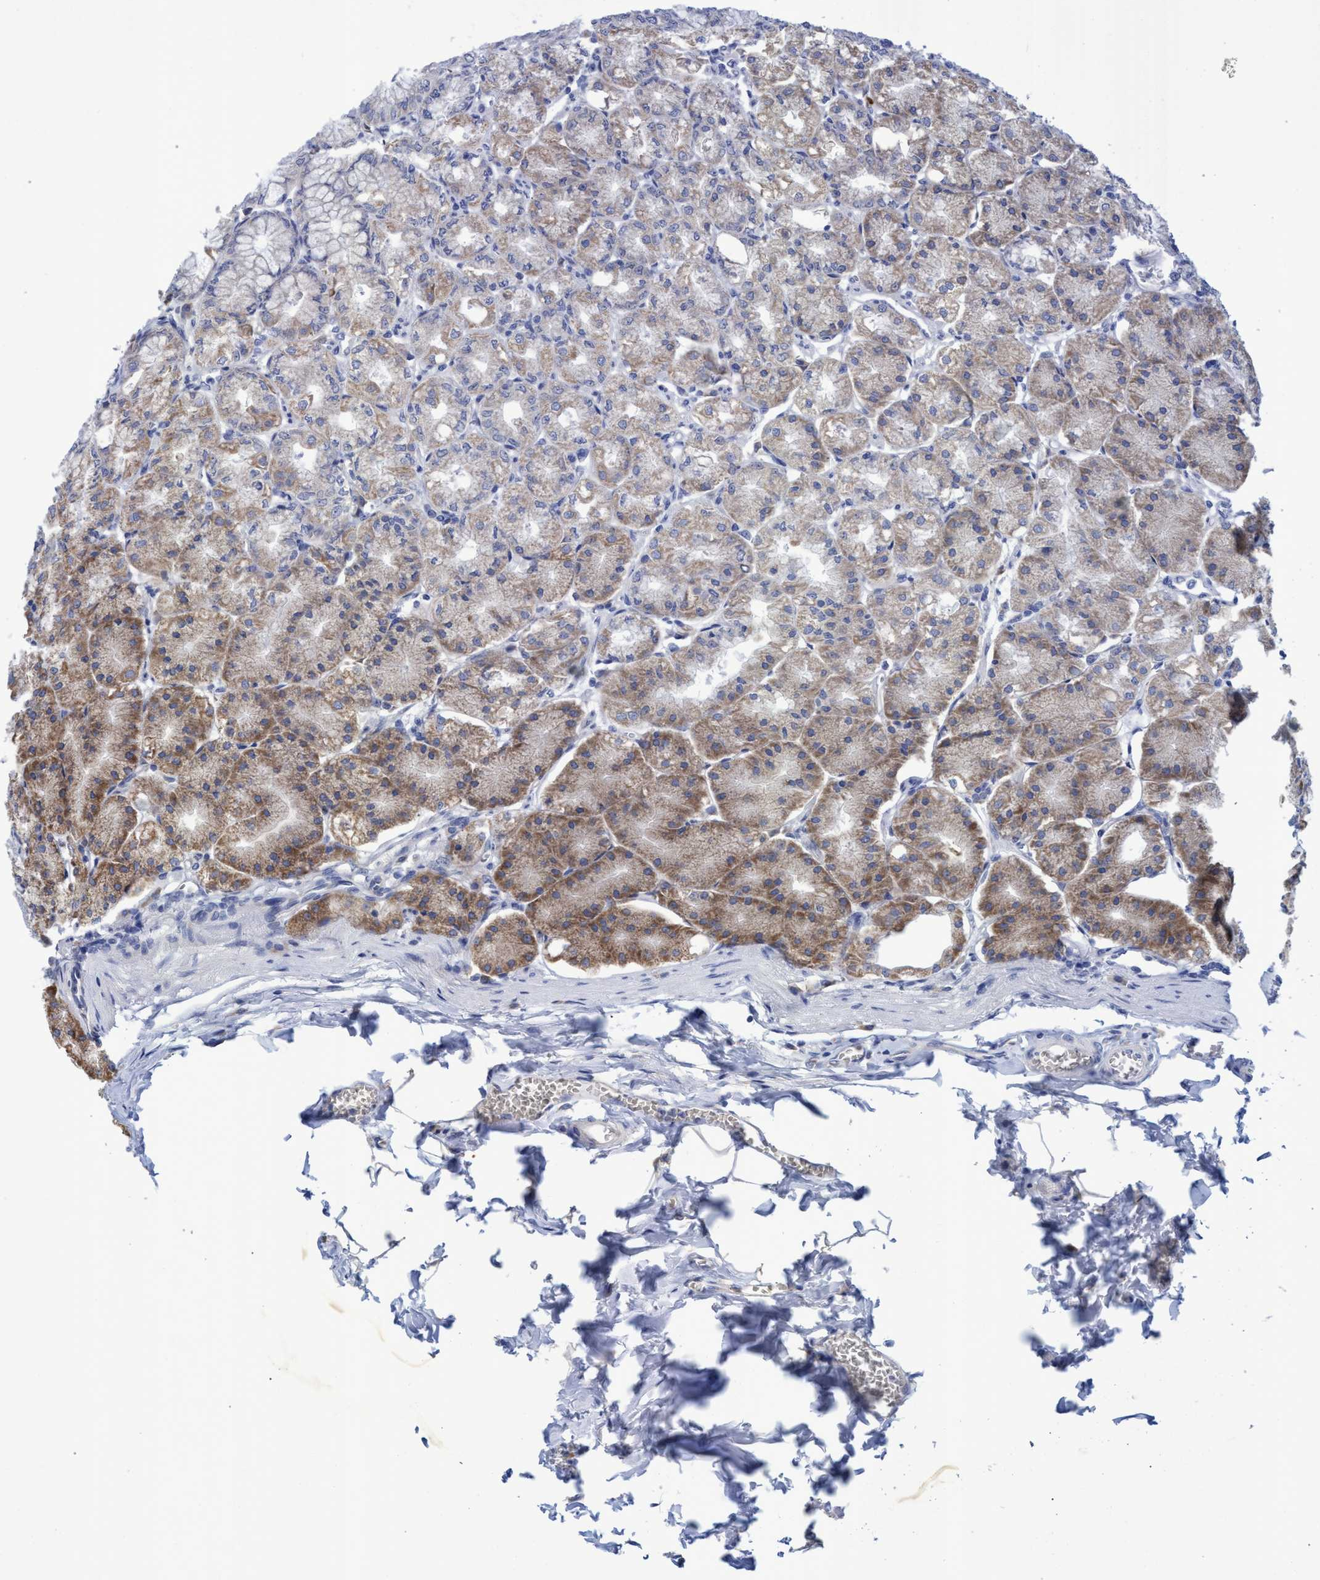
{"staining": {"intensity": "moderate", "quantity": "25%-75%", "location": "cytoplasmic/membranous"}, "tissue": "stomach", "cell_type": "Glandular cells", "image_type": "normal", "snomed": [{"axis": "morphology", "description": "Normal tissue, NOS"}, {"axis": "topography", "description": "Stomach, lower"}], "caption": "Immunohistochemistry (IHC) micrograph of unremarkable human stomach stained for a protein (brown), which reveals medium levels of moderate cytoplasmic/membranous positivity in approximately 25%-75% of glandular cells.", "gene": "NAT16", "patient": {"sex": "male", "age": 71}}